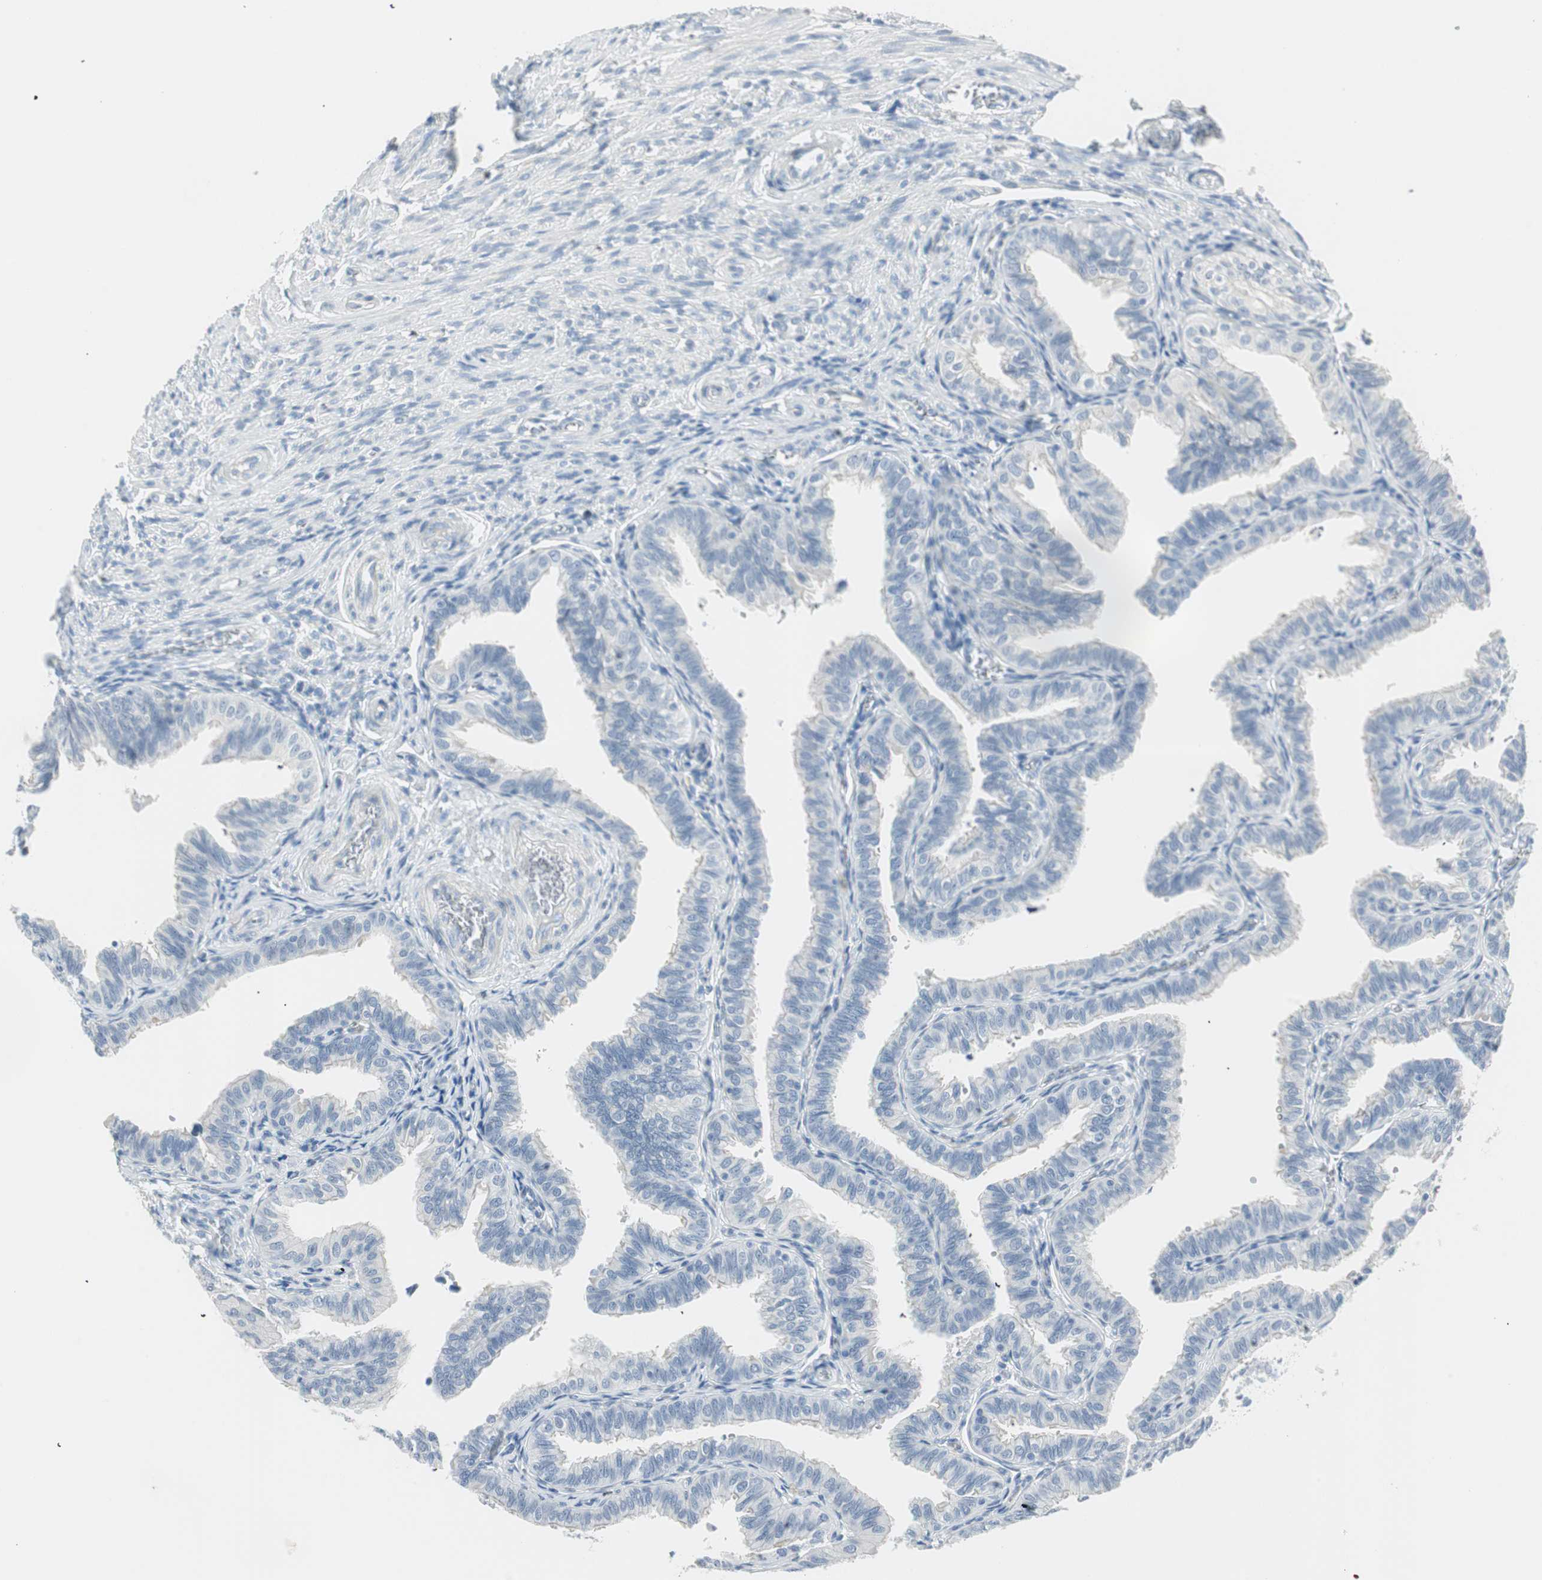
{"staining": {"intensity": "negative", "quantity": "none", "location": "none"}, "tissue": "fallopian tube", "cell_type": "Glandular cells", "image_type": "normal", "snomed": [{"axis": "morphology", "description": "Normal tissue, NOS"}, {"axis": "topography", "description": "Fallopian tube"}], "caption": "Immunohistochemistry micrograph of normal fallopian tube stained for a protein (brown), which reveals no staining in glandular cells.", "gene": "MLLT10", "patient": {"sex": "female", "age": 46}}